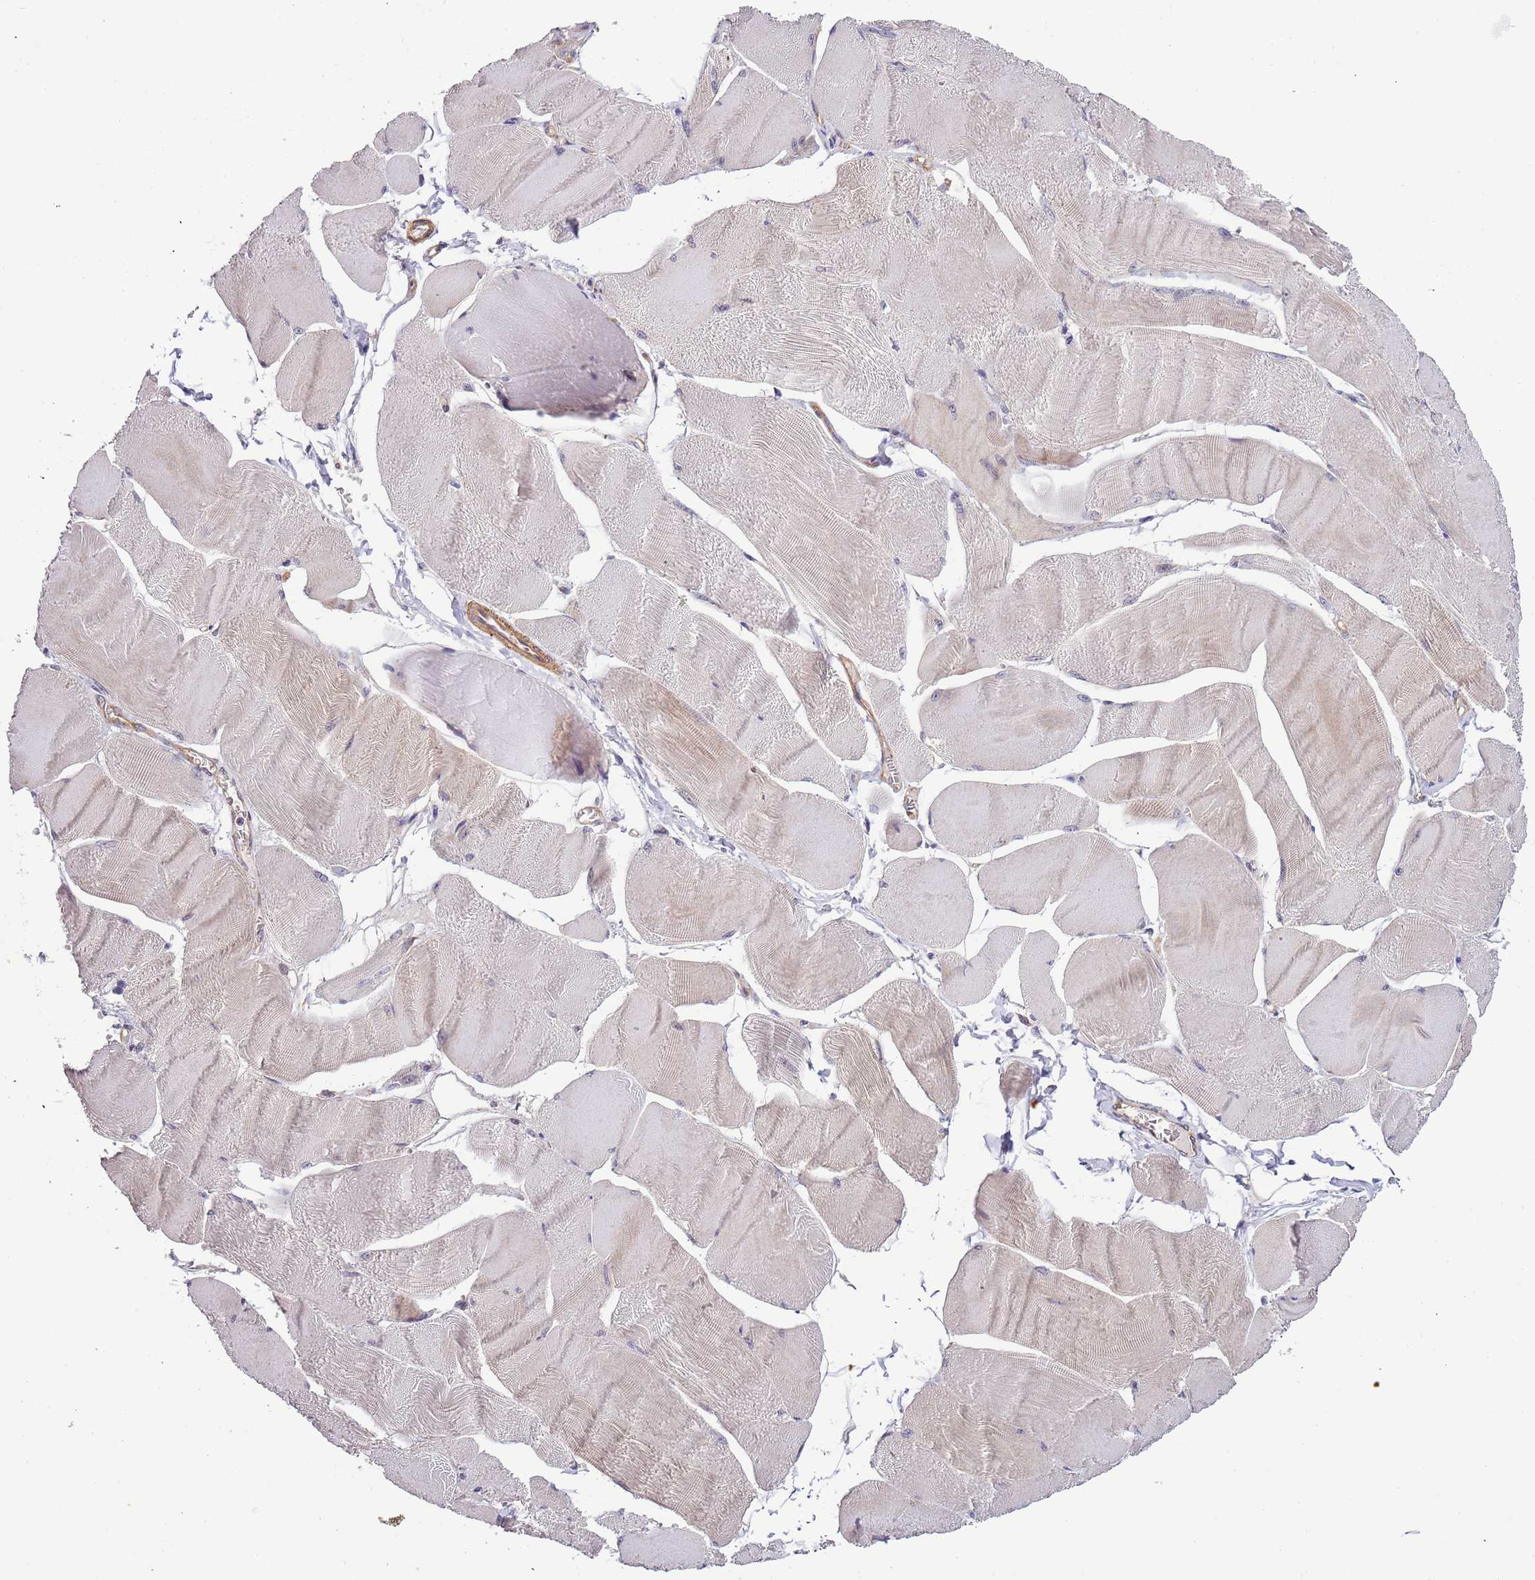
{"staining": {"intensity": "weak", "quantity": "25%-75%", "location": "cytoplasmic/membranous"}, "tissue": "skeletal muscle", "cell_type": "Myocytes", "image_type": "normal", "snomed": [{"axis": "morphology", "description": "Normal tissue, NOS"}, {"axis": "morphology", "description": "Basal cell carcinoma"}, {"axis": "topography", "description": "Skeletal muscle"}], "caption": "Weak cytoplasmic/membranous positivity is appreciated in about 25%-75% of myocytes in unremarkable skeletal muscle.", "gene": "LAMB4", "patient": {"sex": "female", "age": 64}}